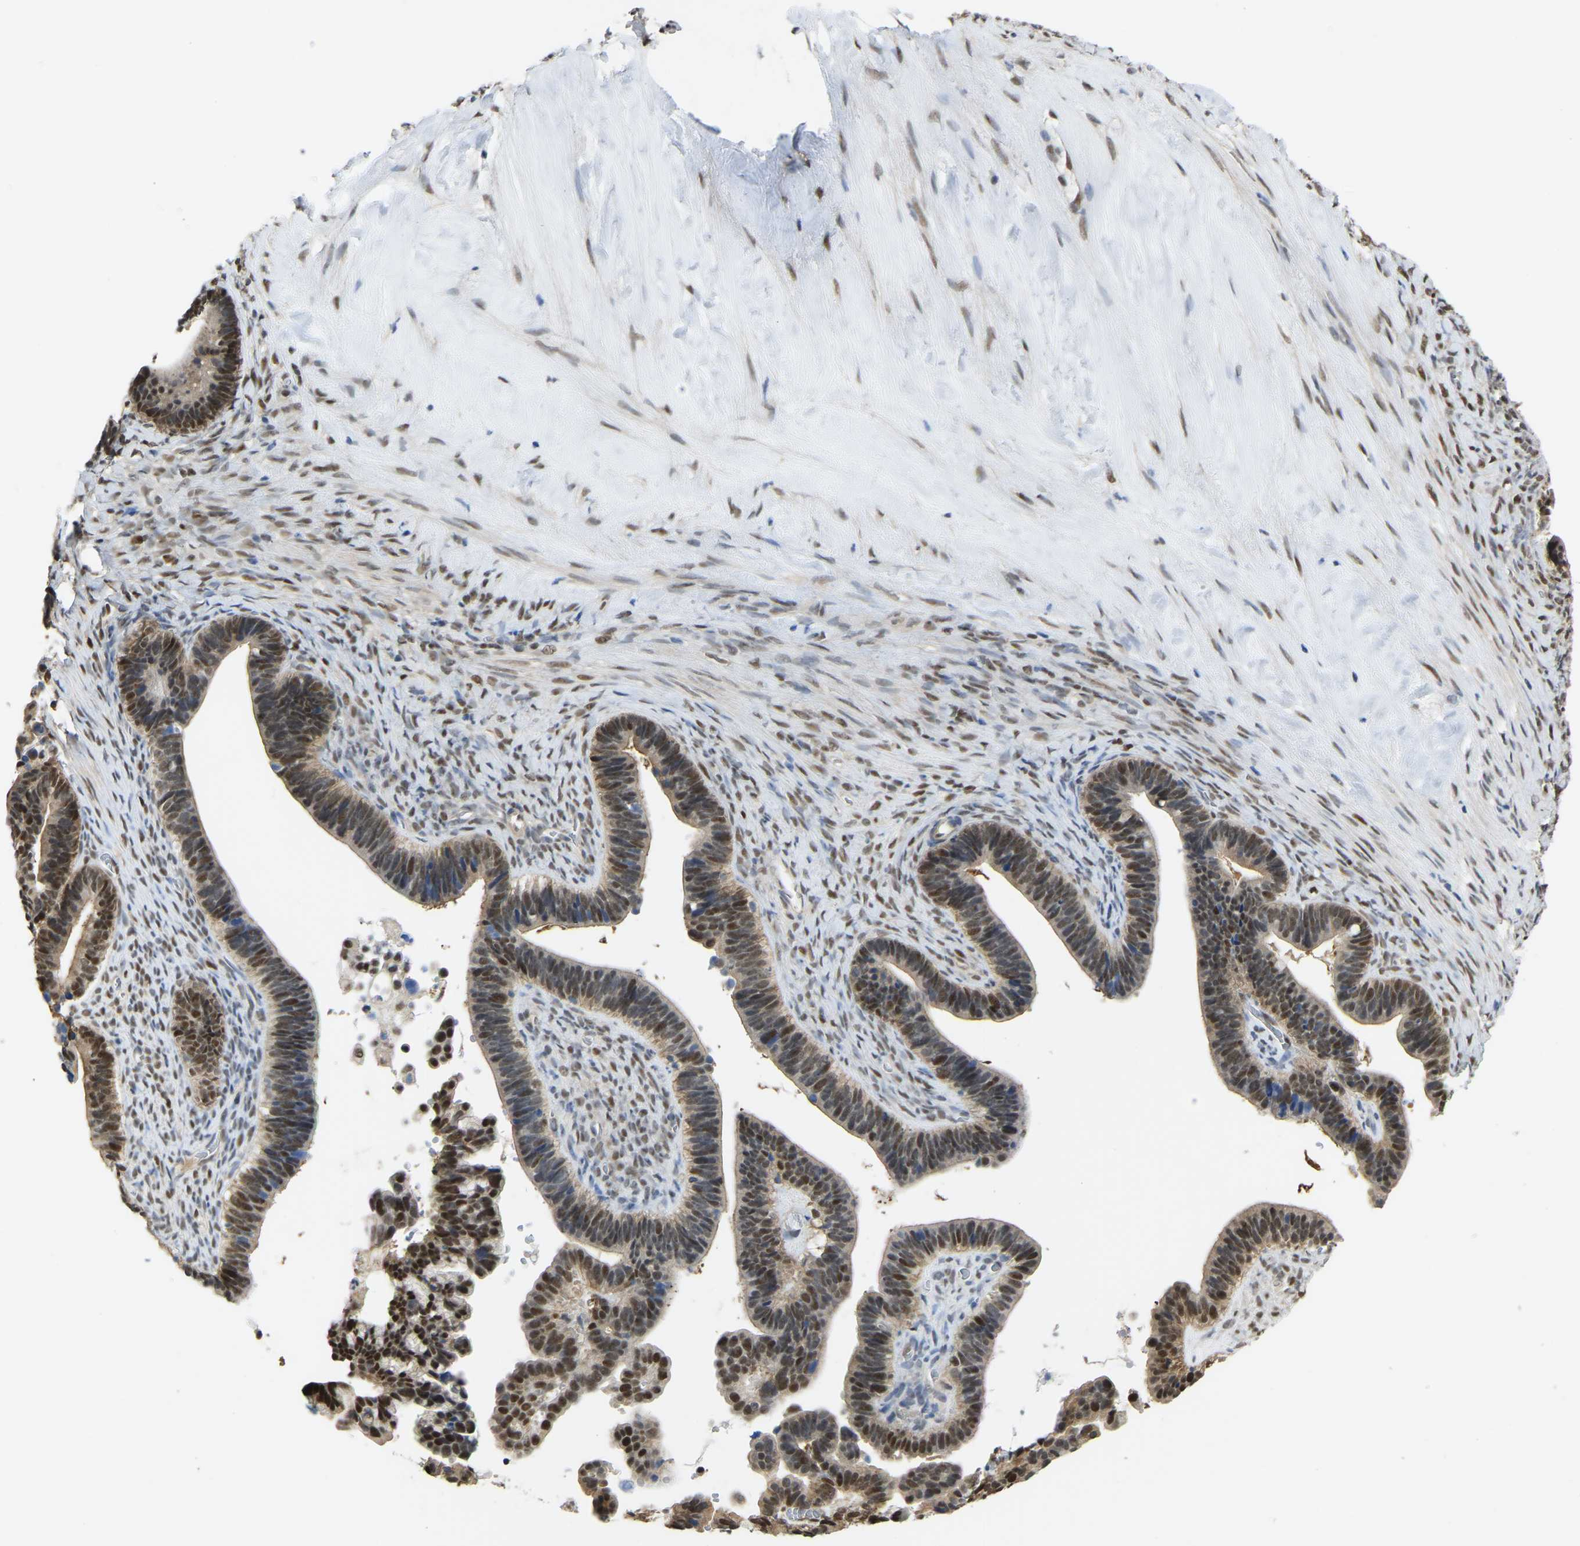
{"staining": {"intensity": "moderate", "quantity": ">75%", "location": "cytoplasmic/membranous,nuclear"}, "tissue": "ovarian cancer", "cell_type": "Tumor cells", "image_type": "cancer", "snomed": [{"axis": "morphology", "description": "Cystadenocarcinoma, serous, NOS"}, {"axis": "topography", "description": "Ovary"}], "caption": "DAB immunohistochemical staining of ovarian cancer exhibits moderate cytoplasmic/membranous and nuclear protein staining in approximately >75% of tumor cells. (DAB (3,3'-diaminobenzidine) IHC with brightfield microscopy, high magnification).", "gene": "KLRG2", "patient": {"sex": "female", "age": 56}}